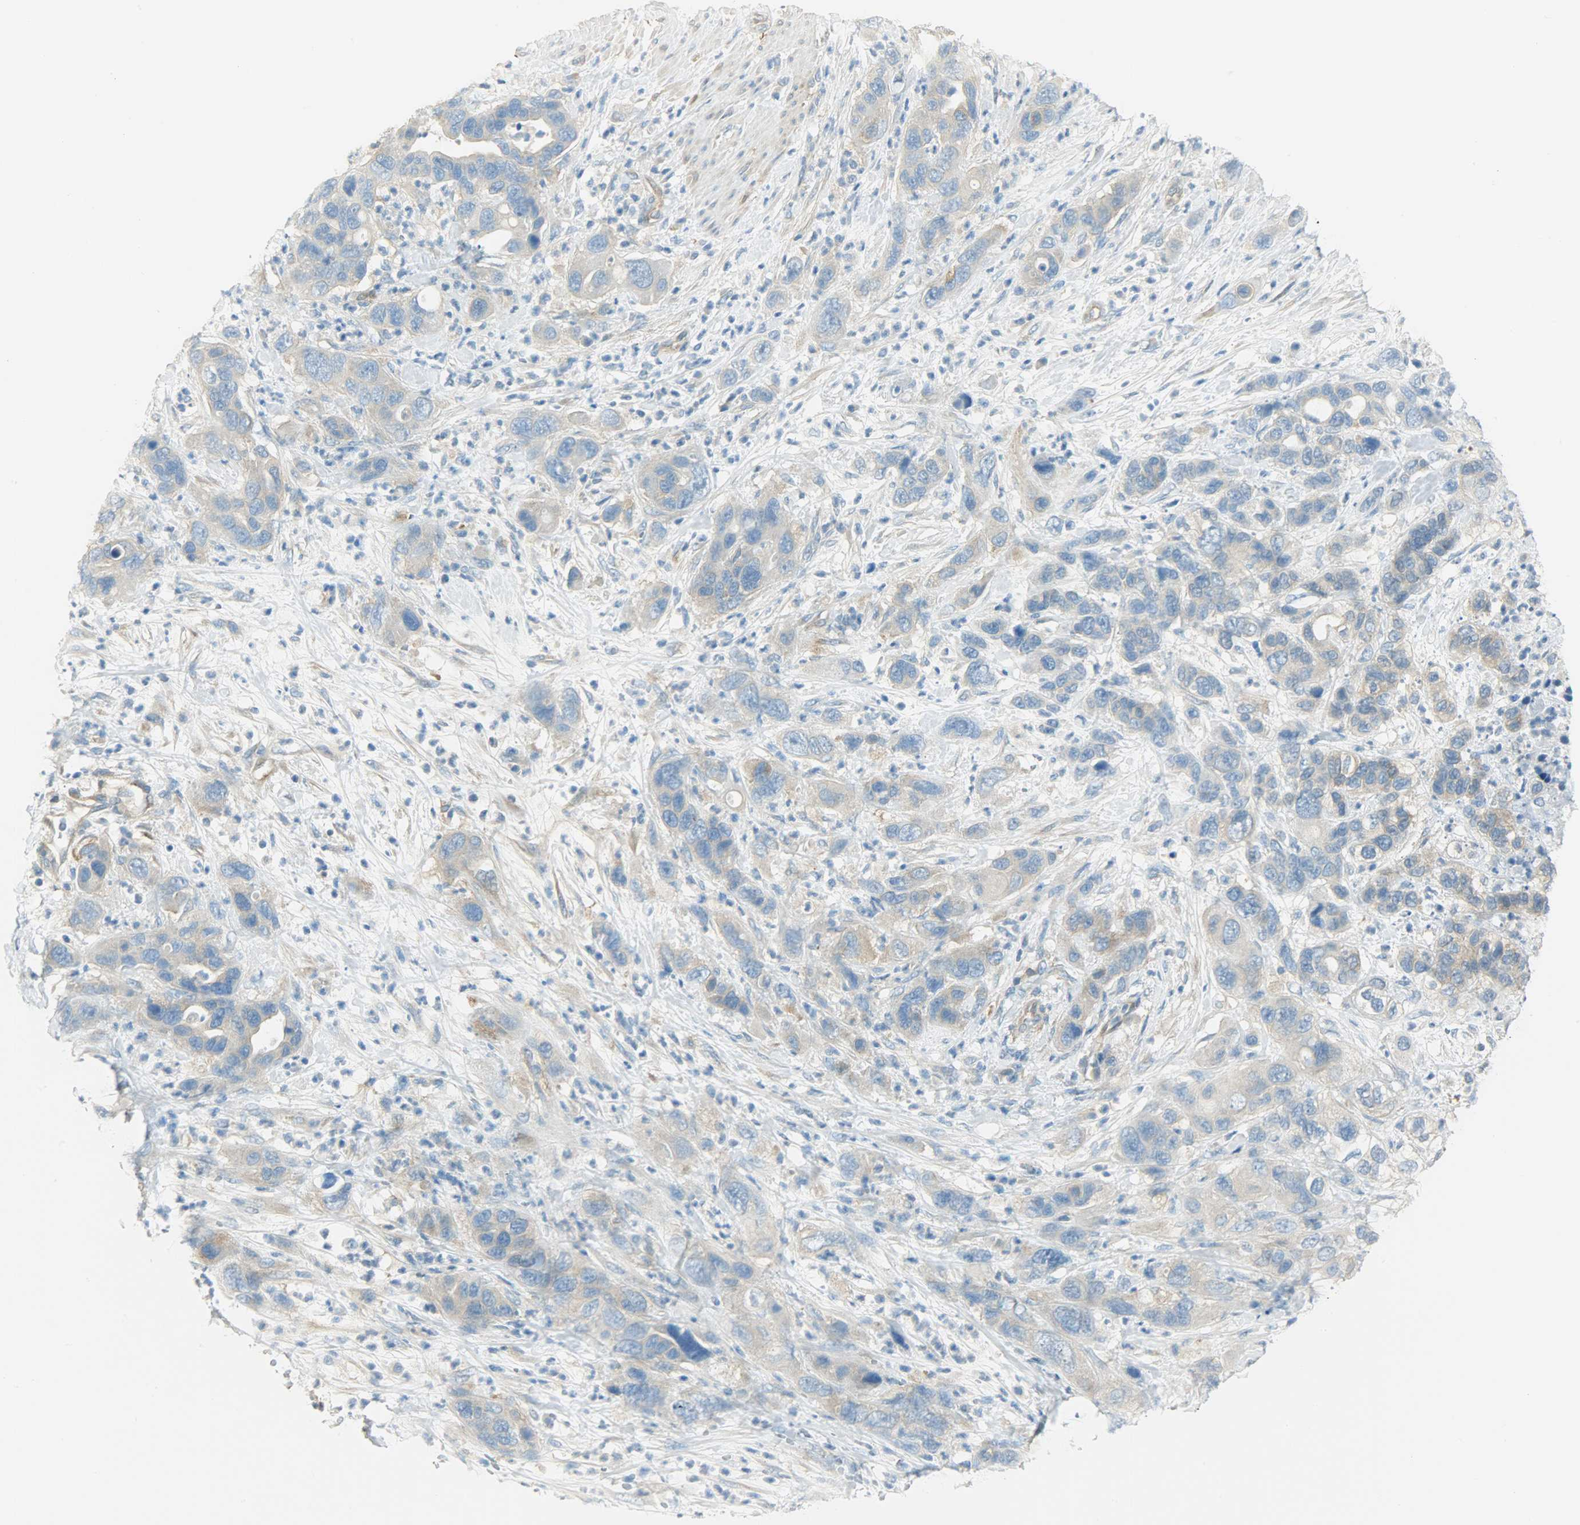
{"staining": {"intensity": "weak", "quantity": "<25%", "location": "cytoplasmic/membranous"}, "tissue": "pancreatic cancer", "cell_type": "Tumor cells", "image_type": "cancer", "snomed": [{"axis": "morphology", "description": "Adenocarcinoma, NOS"}, {"axis": "topography", "description": "Pancreas"}], "caption": "Immunohistochemical staining of human pancreatic adenocarcinoma demonstrates no significant positivity in tumor cells. The staining is performed using DAB (3,3'-diaminobenzidine) brown chromogen with nuclei counter-stained in using hematoxylin.", "gene": "TSC22D2", "patient": {"sex": "female", "age": 71}}